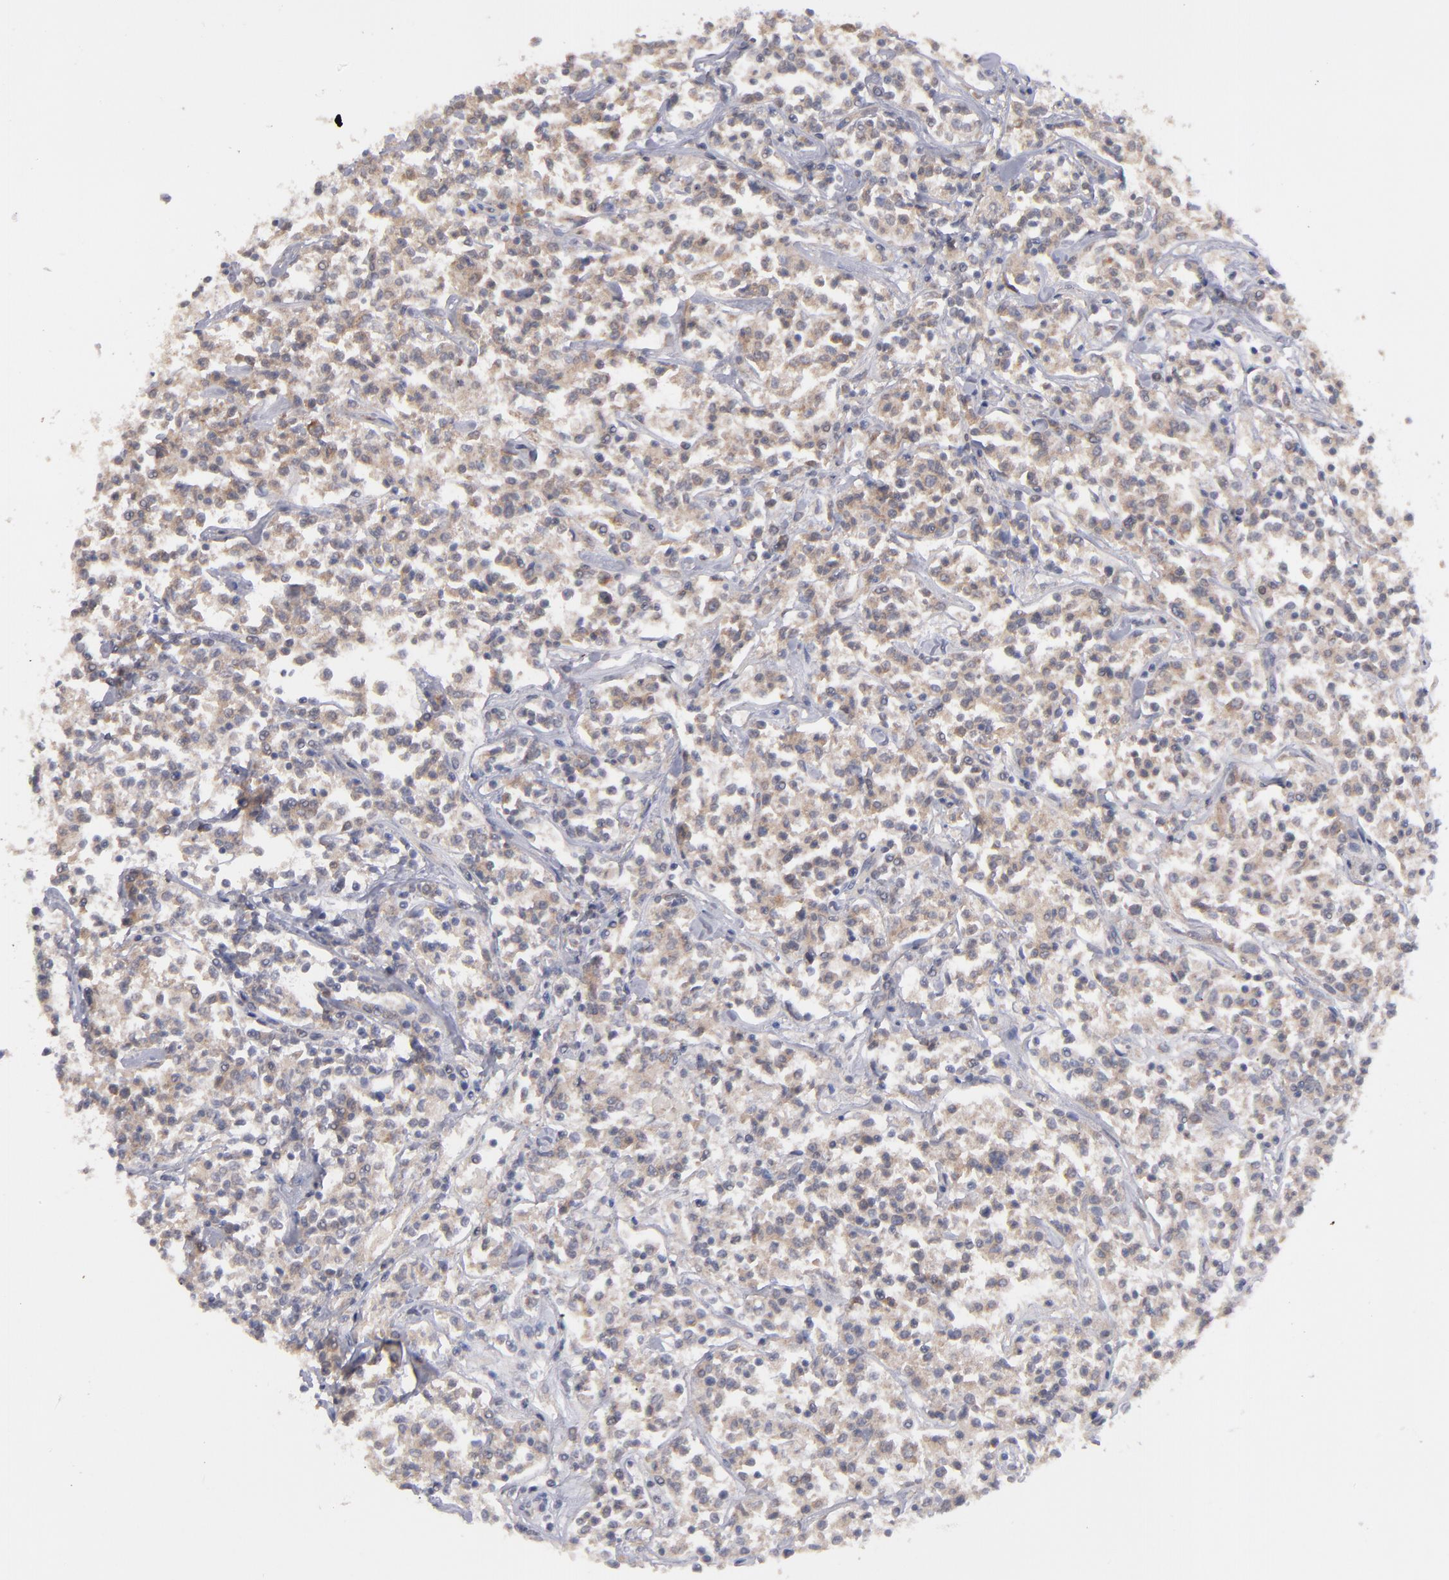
{"staining": {"intensity": "negative", "quantity": "none", "location": "none"}, "tissue": "lymphoma", "cell_type": "Tumor cells", "image_type": "cancer", "snomed": [{"axis": "morphology", "description": "Malignant lymphoma, non-Hodgkin's type, Low grade"}, {"axis": "topography", "description": "Small intestine"}], "caption": "Immunohistochemistry image of neoplastic tissue: human malignant lymphoma, non-Hodgkin's type (low-grade) stained with DAB demonstrates no significant protein expression in tumor cells. Brightfield microscopy of immunohistochemistry (IHC) stained with DAB (3,3'-diaminobenzidine) (brown) and hematoxylin (blue), captured at high magnification.", "gene": "HCCS", "patient": {"sex": "female", "age": 59}}